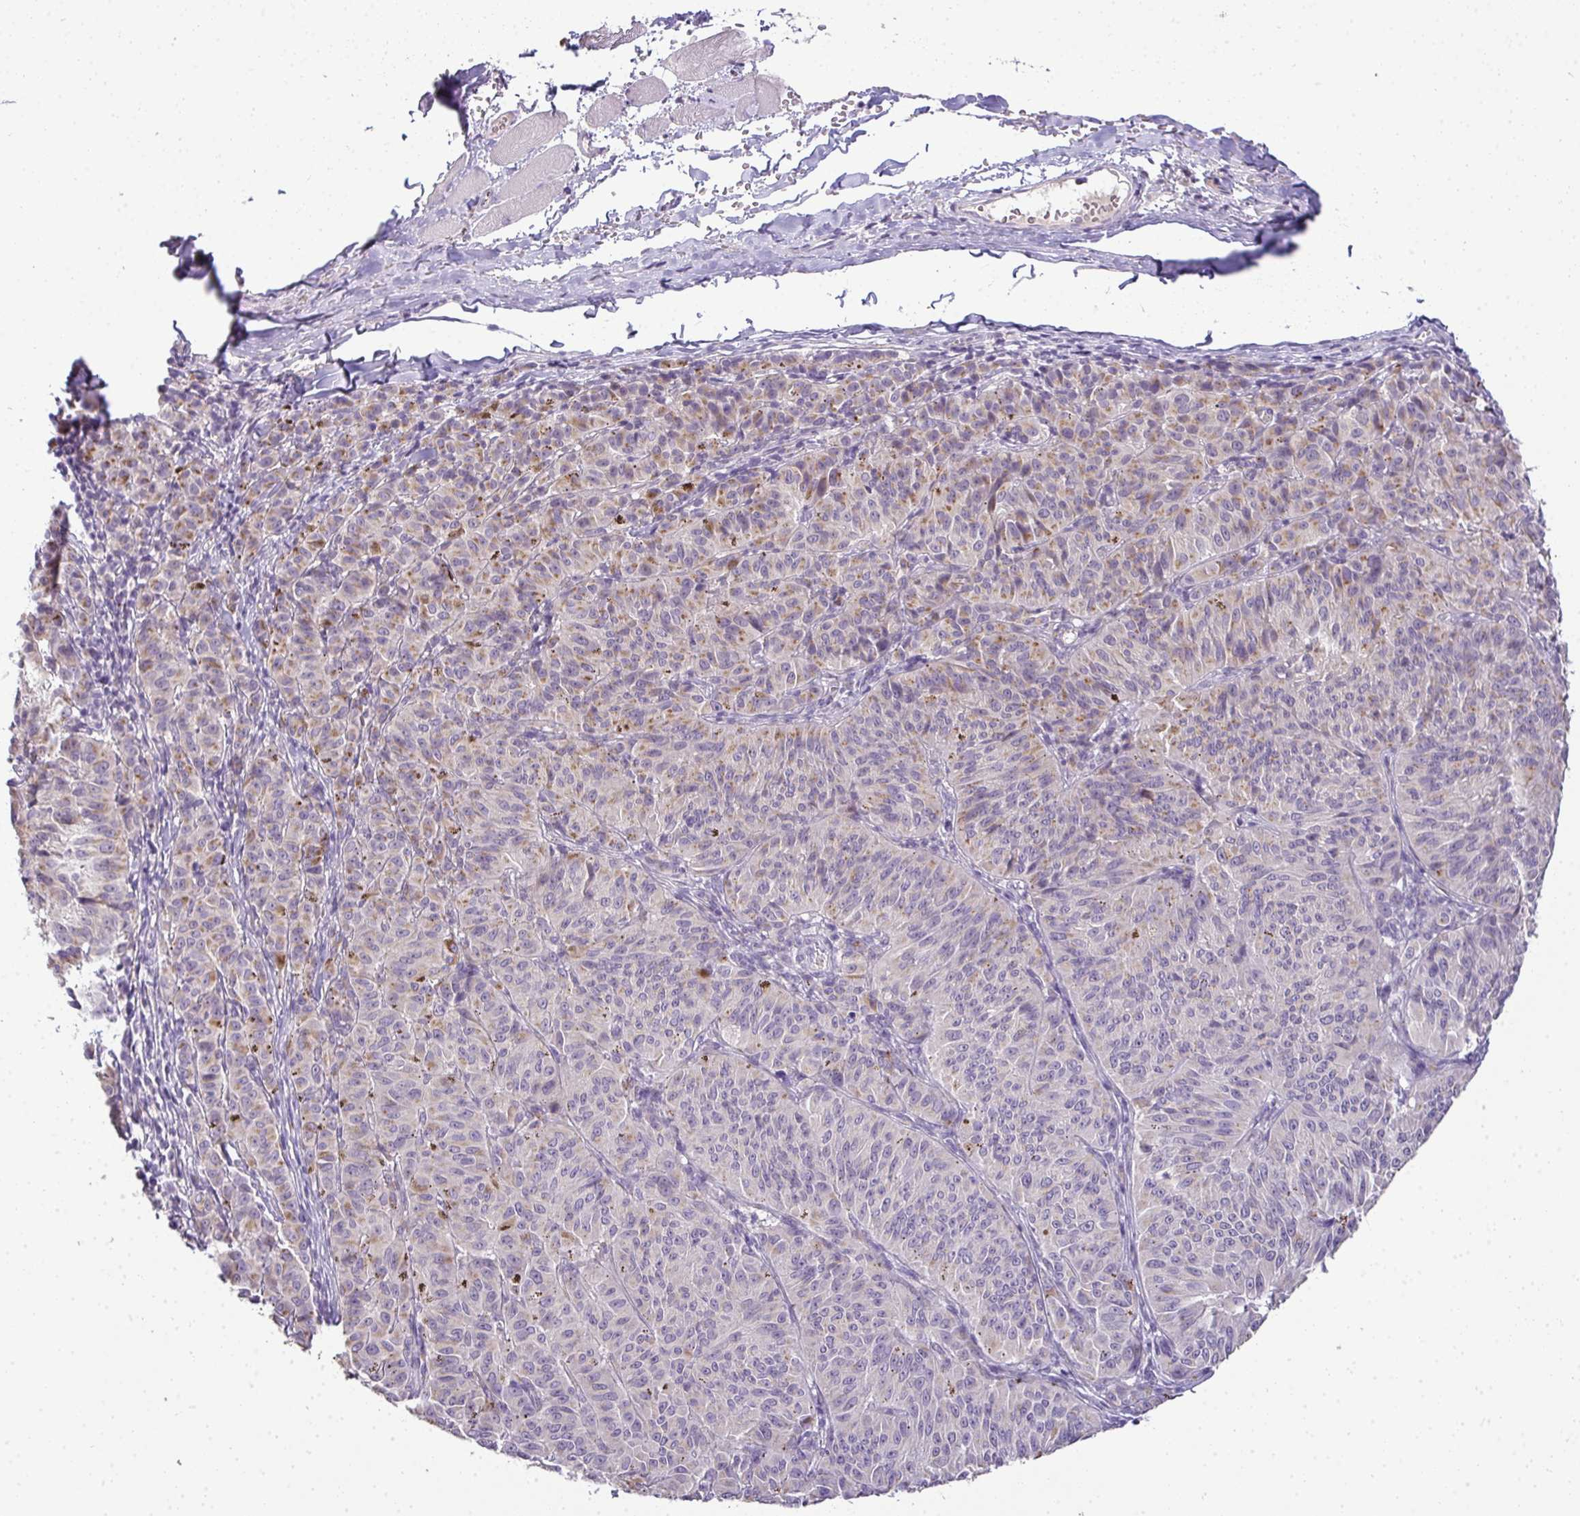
{"staining": {"intensity": "moderate", "quantity": "<25%", "location": "cytoplasmic/membranous"}, "tissue": "melanoma", "cell_type": "Tumor cells", "image_type": "cancer", "snomed": [{"axis": "morphology", "description": "Malignant melanoma, NOS"}, {"axis": "topography", "description": "Skin"}], "caption": "Melanoma stained for a protein displays moderate cytoplasmic/membranous positivity in tumor cells. (Brightfield microscopy of DAB IHC at high magnification).", "gene": "CMPK1", "patient": {"sex": "female", "age": 72}}